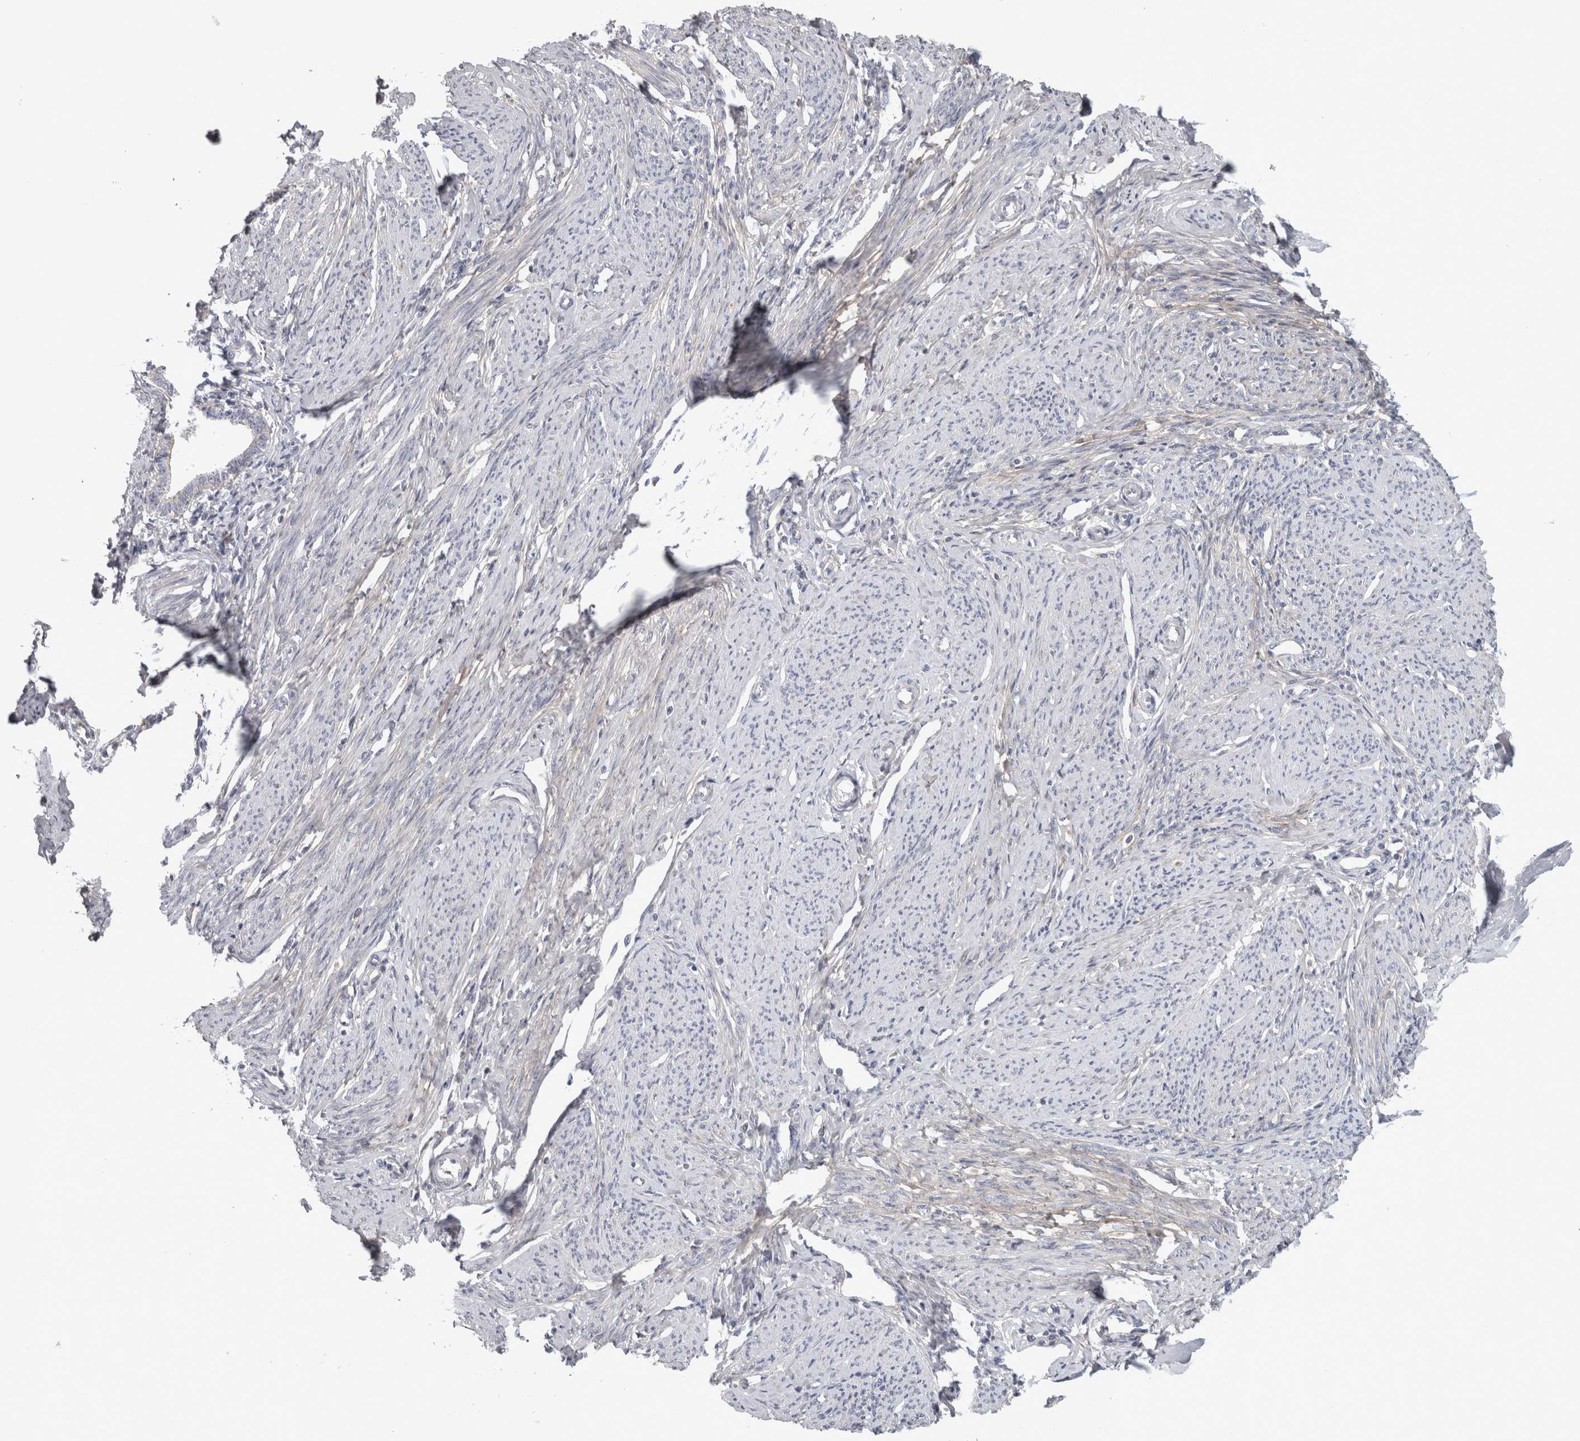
{"staining": {"intensity": "negative", "quantity": "none", "location": "none"}, "tissue": "endometrium", "cell_type": "Cells in endometrial stroma", "image_type": "normal", "snomed": [{"axis": "morphology", "description": "Normal tissue, NOS"}, {"axis": "topography", "description": "Endometrium"}], "caption": "Protein analysis of benign endometrium shows no significant positivity in cells in endometrial stroma.", "gene": "ATXN2", "patient": {"sex": "female", "age": 56}}